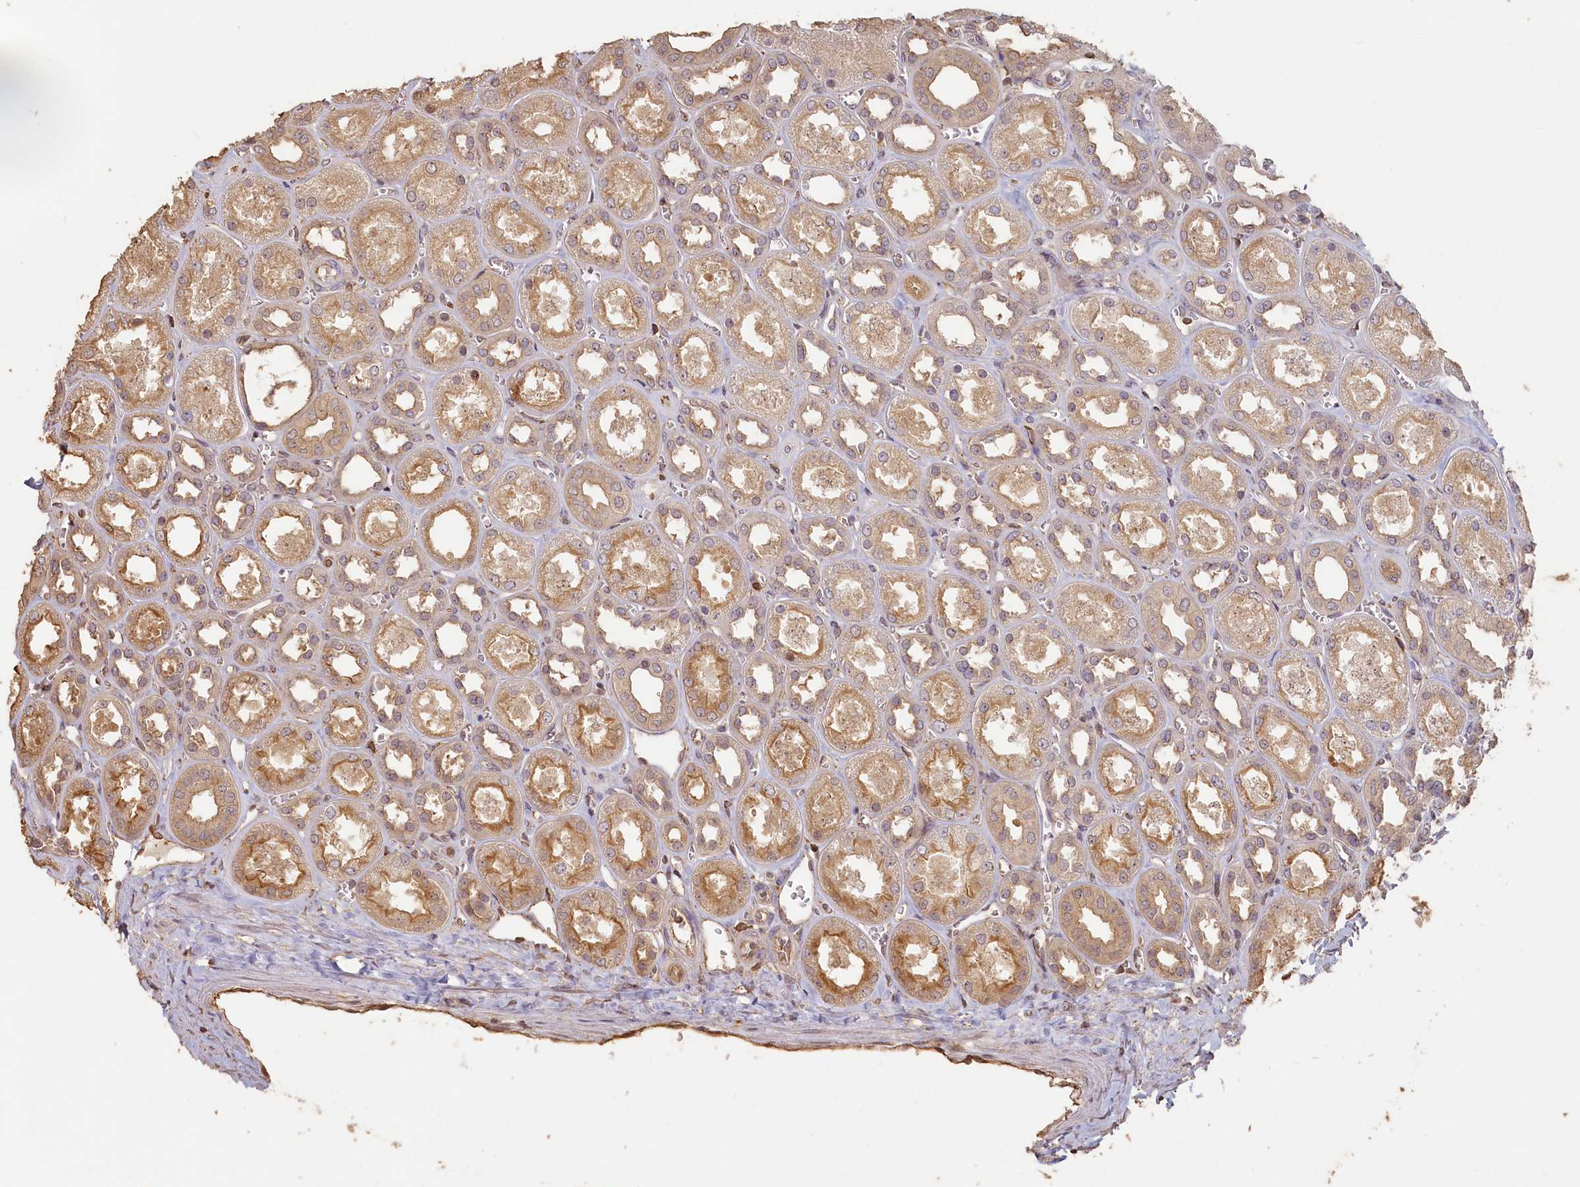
{"staining": {"intensity": "weak", "quantity": "<25%", "location": "cytoplasmic/membranous"}, "tissue": "kidney", "cell_type": "Cells in glomeruli", "image_type": "normal", "snomed": [{"axis": "morphology", "description": "Normal tissue, NOS"}, {"axis": "morphology", "description": "Adenocarcinoma, NOS"}, {"axis": "topography", "description": "Kidney"}], "caption": "Immunohistochemistry (IHC) image of unremarkable human kidney stained for a protein (brown), which exhibits no expression in cells in glomeruli. (DAB immunohistochemistry (IHC) with hematoxylin counter stain).", "gene": "MADD", "patient": {"sex": "female", "age": 68}}